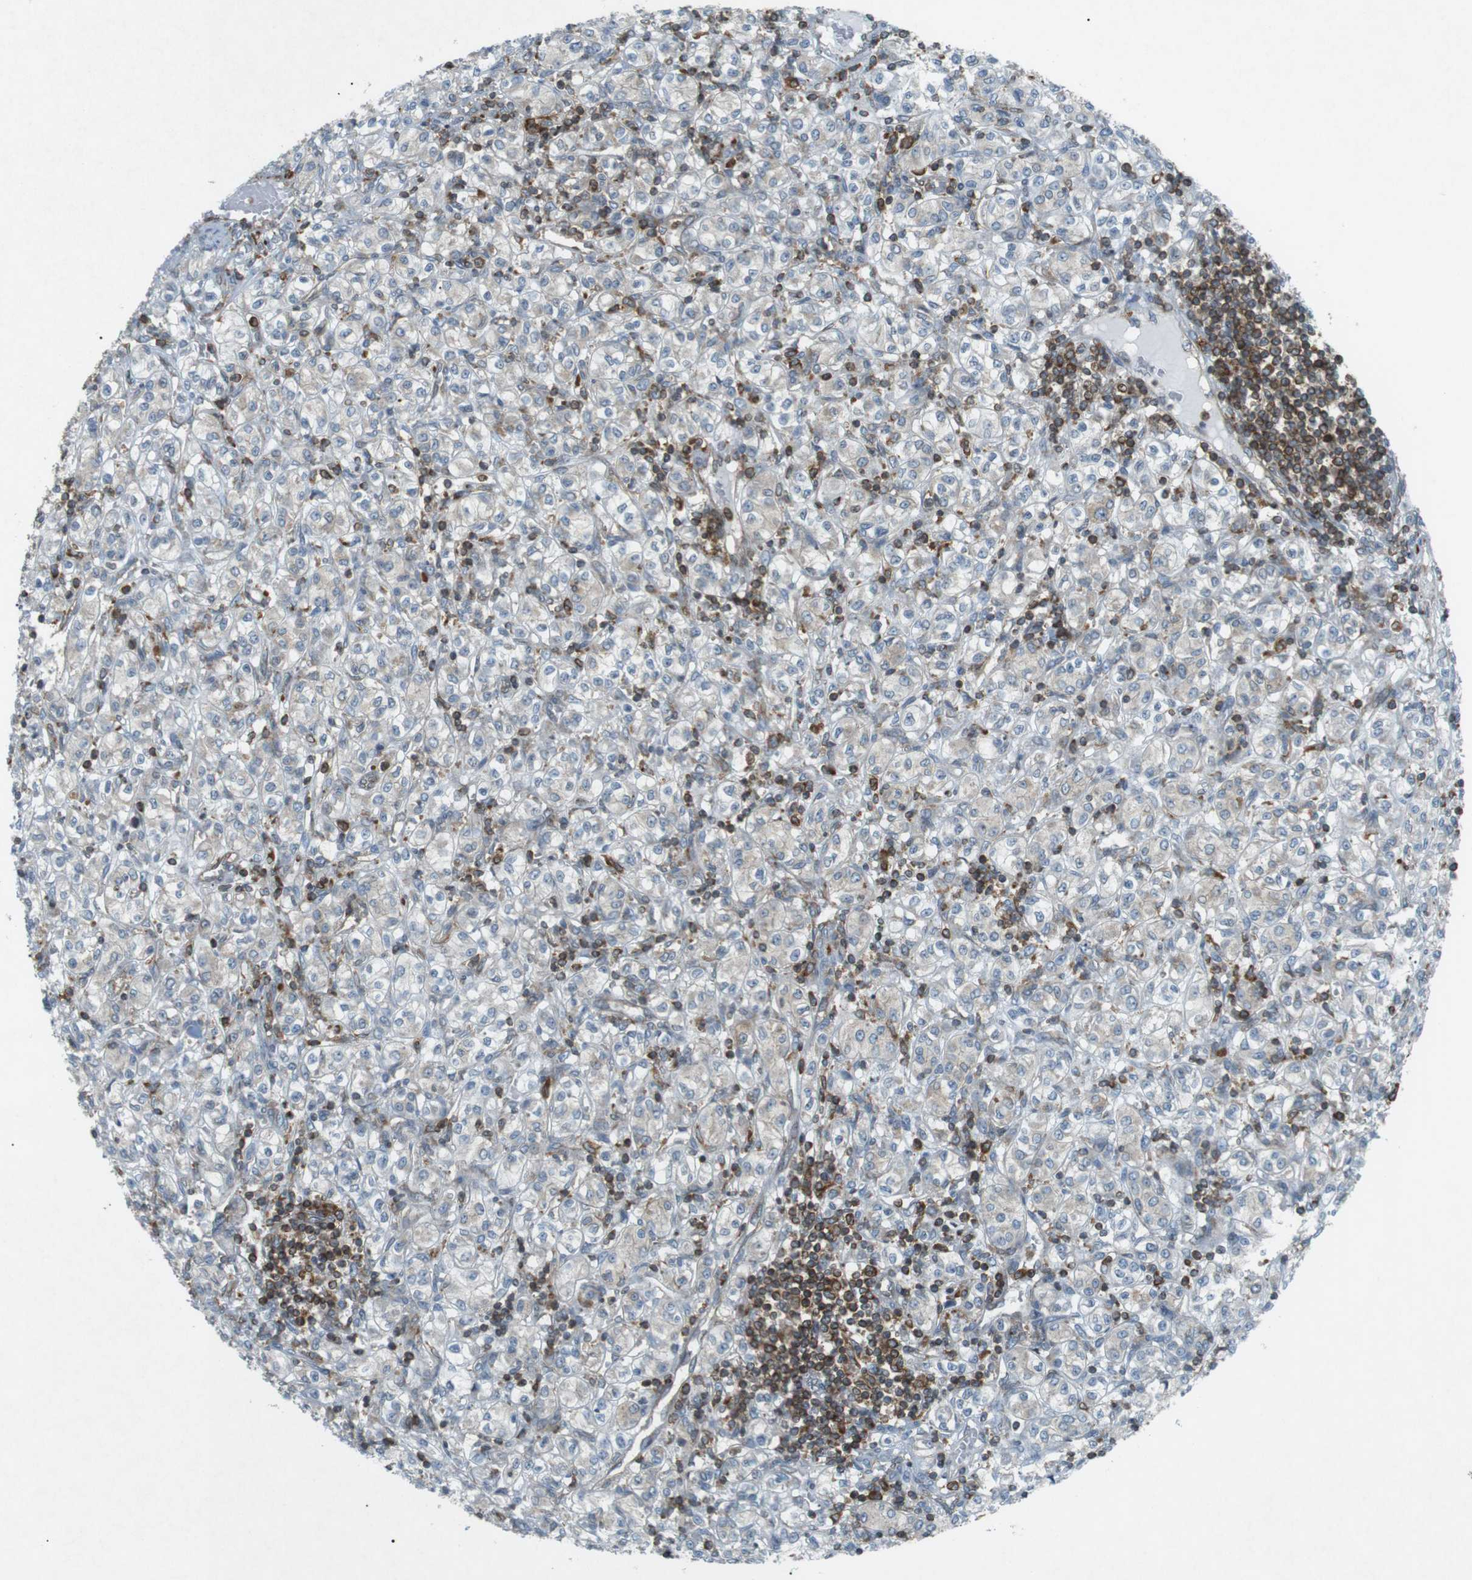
{"staining": {"intensity": "negative", "quantity": "none", "location": "none"}, "tissue": "renal cancer", "cell_type": "Tumor cells", "image_type": "cancer", "snomed": [{"axis": "morphology", "description": "Adenocarcinoma, NOS"}, {"axis": "topography", "description": "Kidney"}], "caption": "Tumor cells are negative for protein expression in human renal cancer (adenocarcinoma).", "gene": "FLII", "patient": {"sex": "male", "age": 77}}